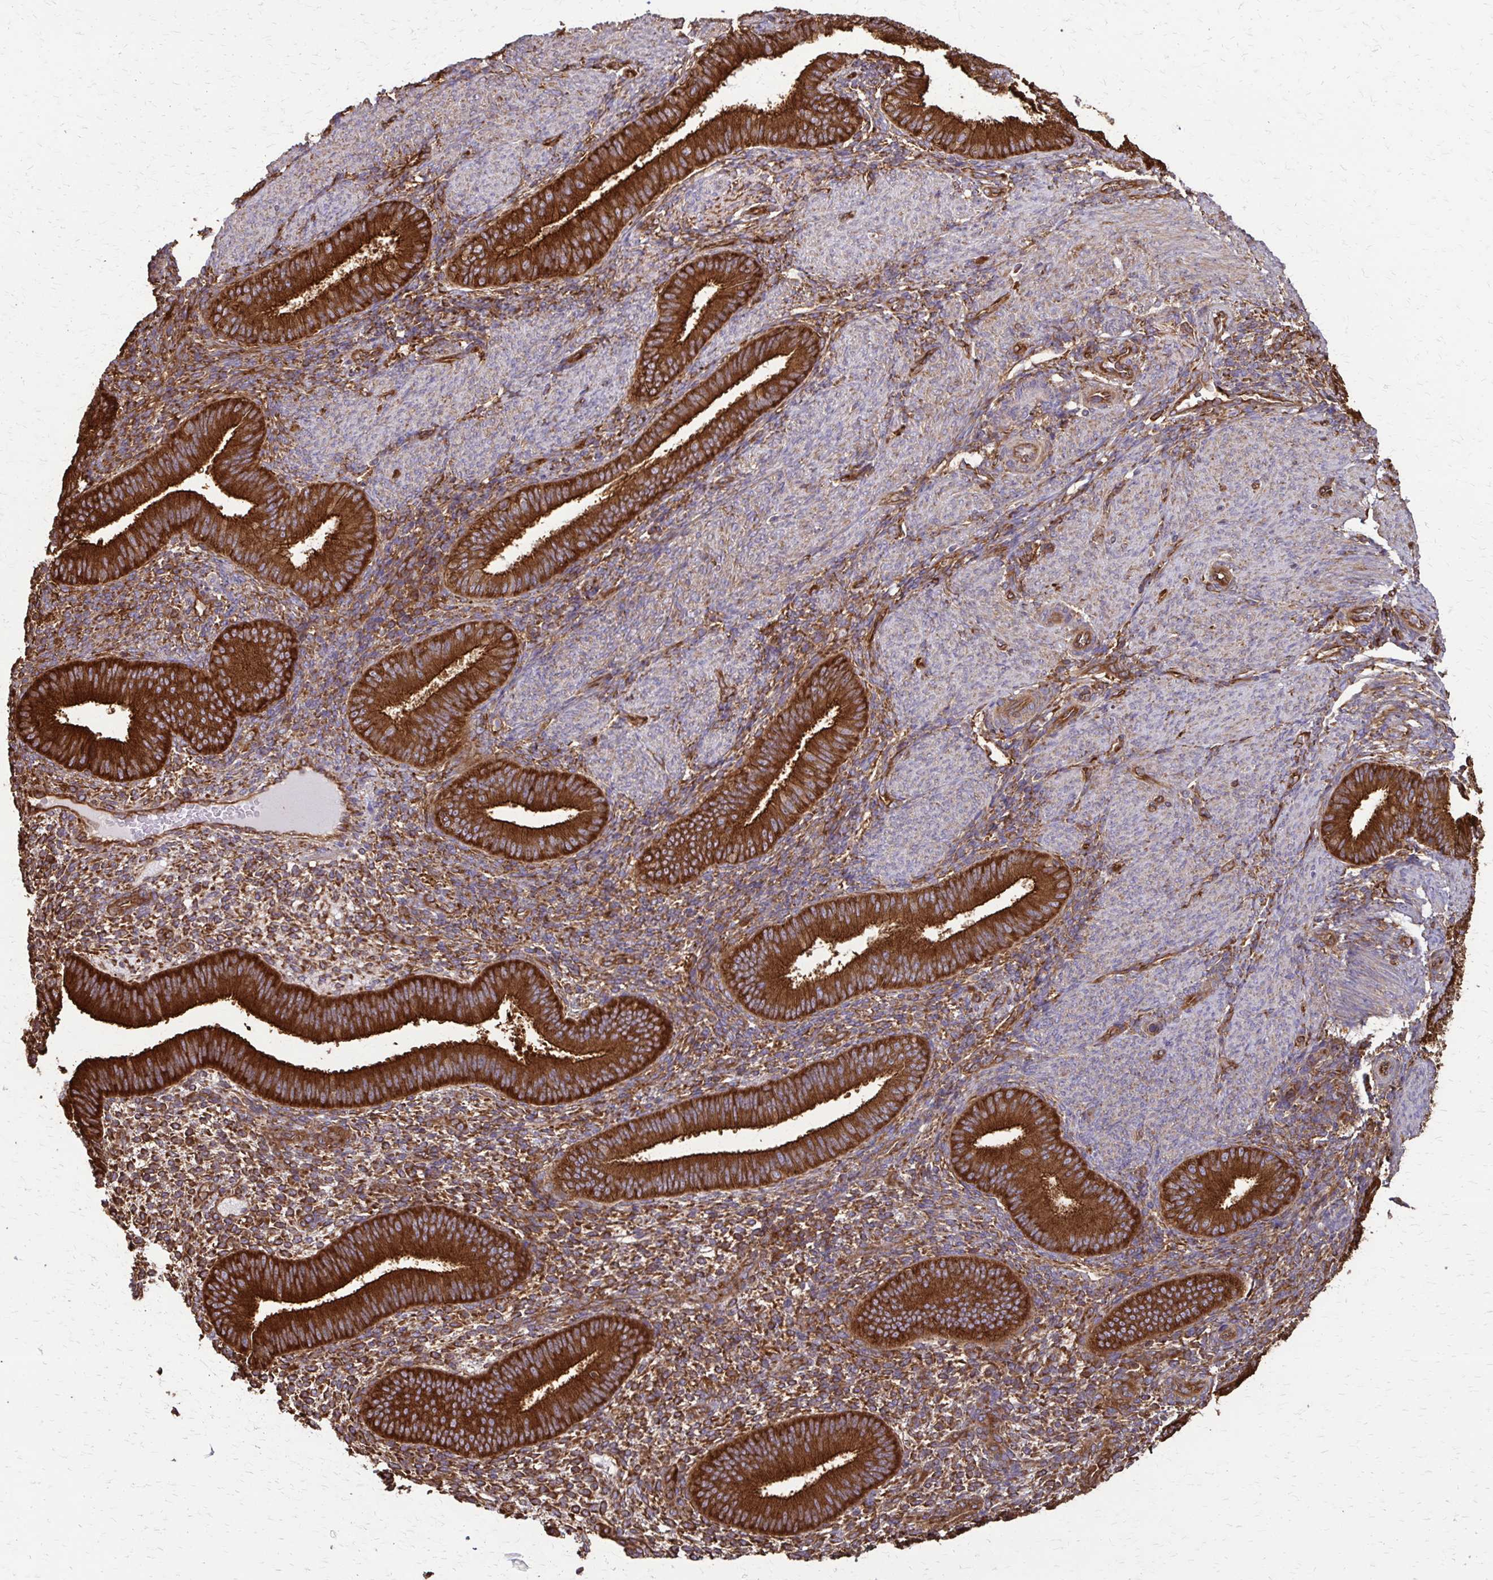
{"staining": {"intensity": "strong", "quantity": "25%-75%", "location": "cytoplasmic/membranous"}, "tissue": "endometrium", "cell_type": "Cells in endometrial stroma", "image_type": "normal", "snomed": [{"axis": "morphology", "description": "Normal tissue, NOS"}, {"axis": "topography", "description": "Endometrium"}], "caption": "A brown stain highlights strong cytoplasmic/membranous staining of a protein in cells in endometrial stroma of unremarkable human endometrium.", "gene": "EEF2", "patient": {"sex": "female", "age": 39}}